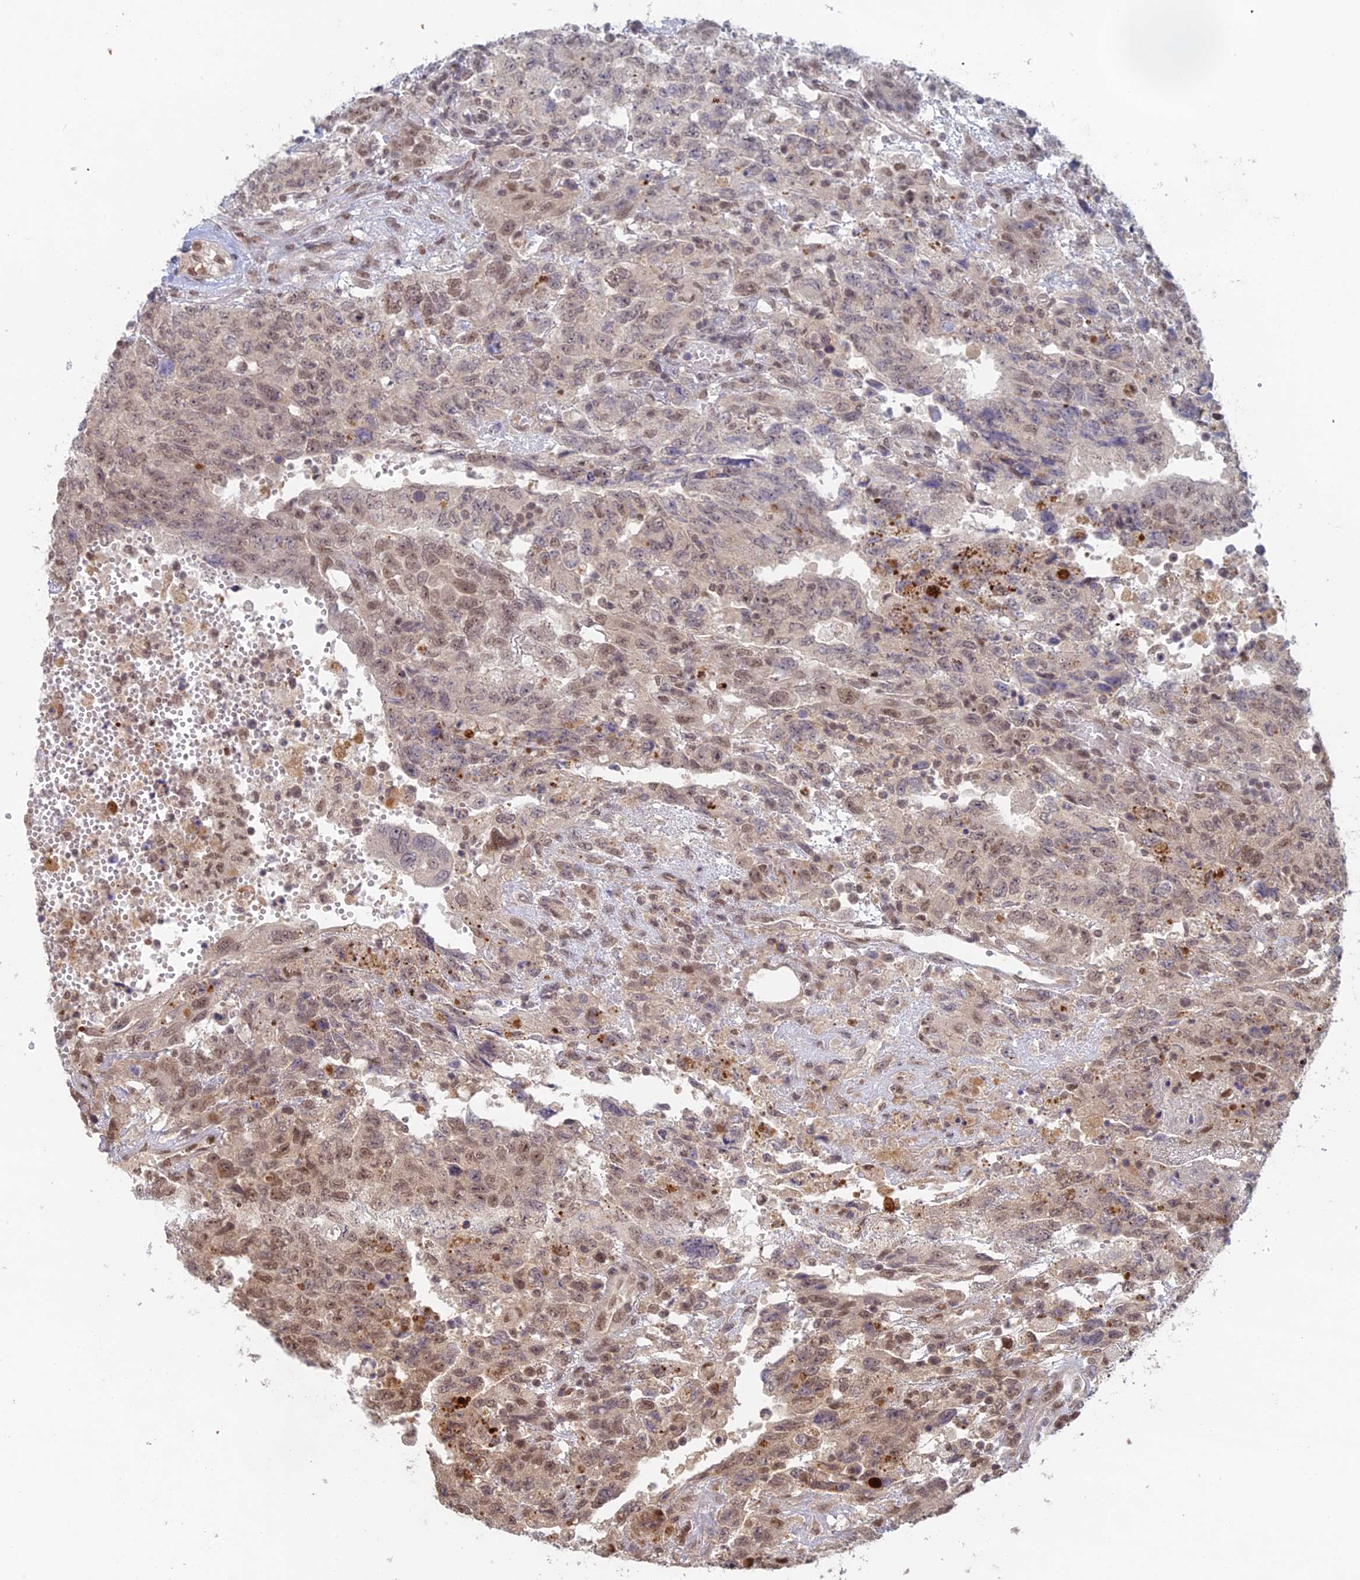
{"staining": {"intensity": "weak", "quantity": ">75%", "location": "nuclear"}, "tissue": "testis cancer", "cell_type": "Tumor cells", "image_type": "cancer", "snomed": [{"axis": "morphology", "description": "Carcinoma, Embryonal, NOS"}, {"axis": "topography", "description": "Testis"}], "caption": "Immunohistochemistry histopathology image of embryonal carcinoma (testis) stained for a protein (brown), which exhibits low levels of weak nuclear staining in about >75% of tumor cells.", "gene": "RANBP3", "patient": {"sex": "male", "age": 34}}